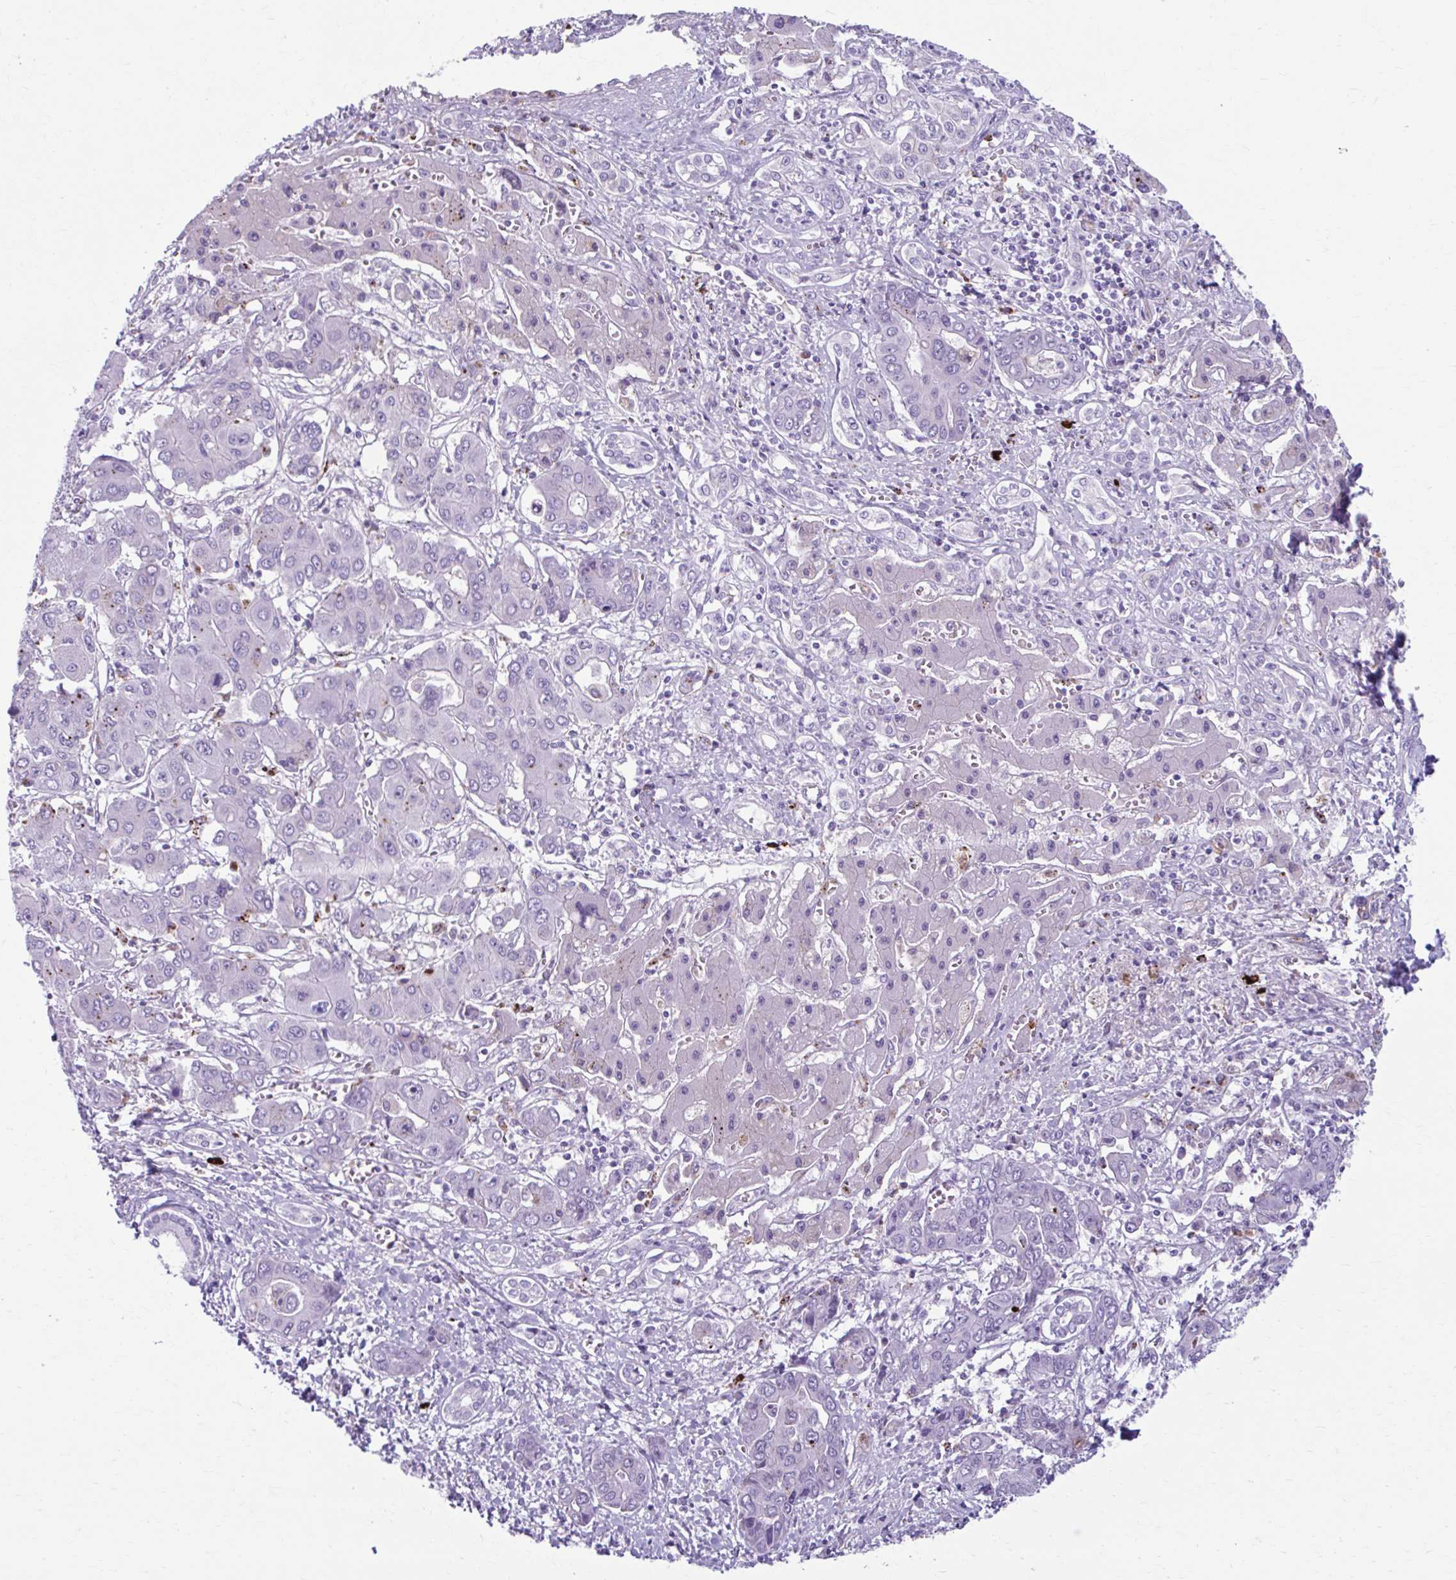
{"staining": {"intensity": "negative", "quantity": "none", "location": "none"}, "tissue": "liver cancer", "cell_type": "Tumor cells", "image_type": "cancer", "snomed": [{"axis": "morphology", "description": "Cholangiocarcinoma"}, {"axis": "topography", "description": "Liver"}], "caption": "This micrograph is of liver cancer (cholangiocarcinoma) stained with immunohistochemistry (IHC) to label a protein in brown with the nuclei are counter-stained blue. There is no staining in tumor cells.", "gene": "C12orf71", "patient": {"sex": "male", "age": 67}}